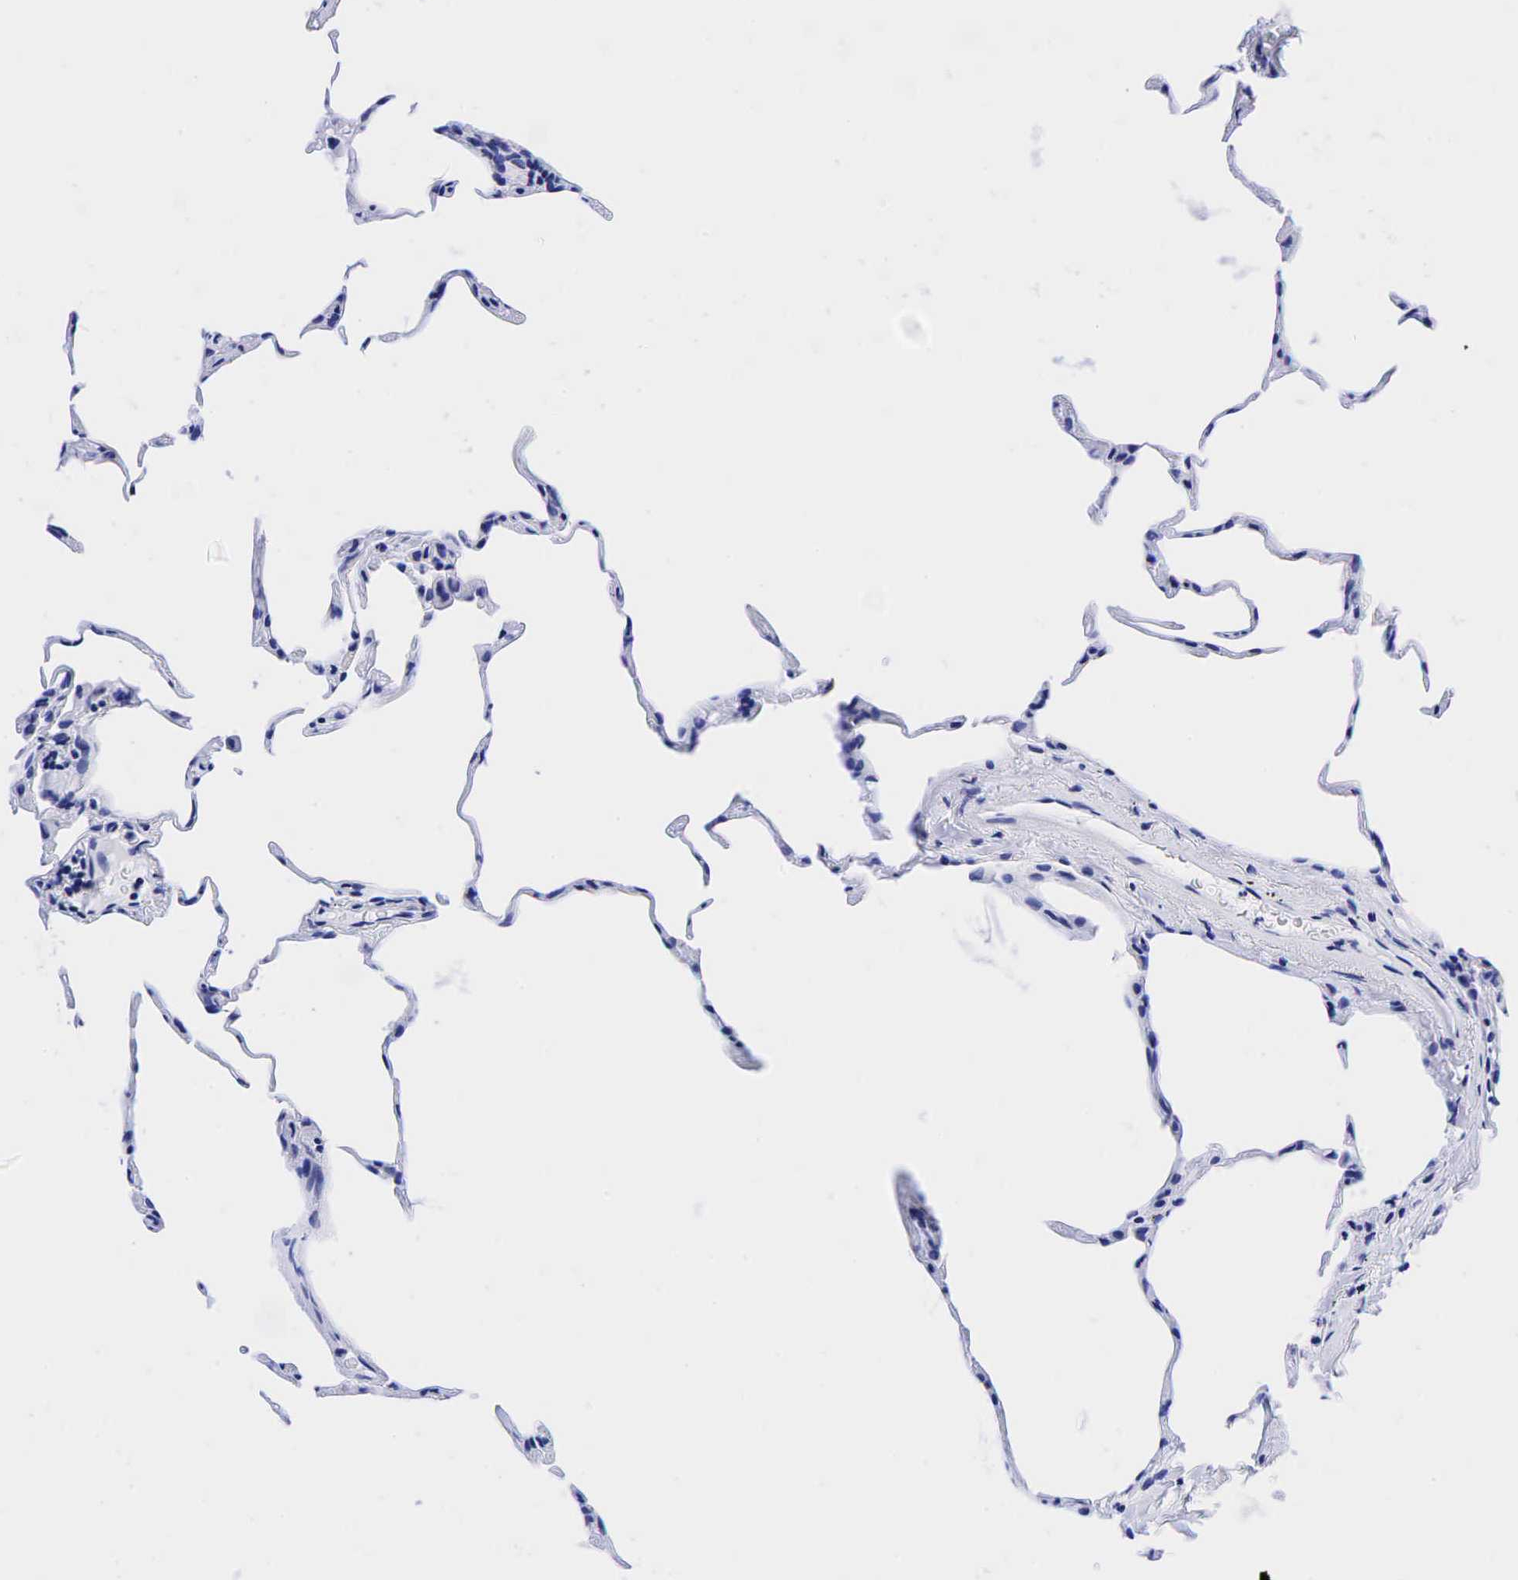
{"staining": {"intensity": "negative", "quantity": "none", "location": "none"}, "tissue": "lung", "cell_type": "Alveolar cells", "image_type": "normal", "snomed": [{"axis": "morphology", "description": "Normal tissue, NOS"}, {"axis": "topography", "description": "Lung"}], "caption": "Alveolar cells are negative for brown protein staining in normal lung. (DAB immunohistochemistry (IHC) visualized using brightfield microscopy, high magnification).", "gene": "CHGA", "patient": {"sex": "female", "age": 75}}